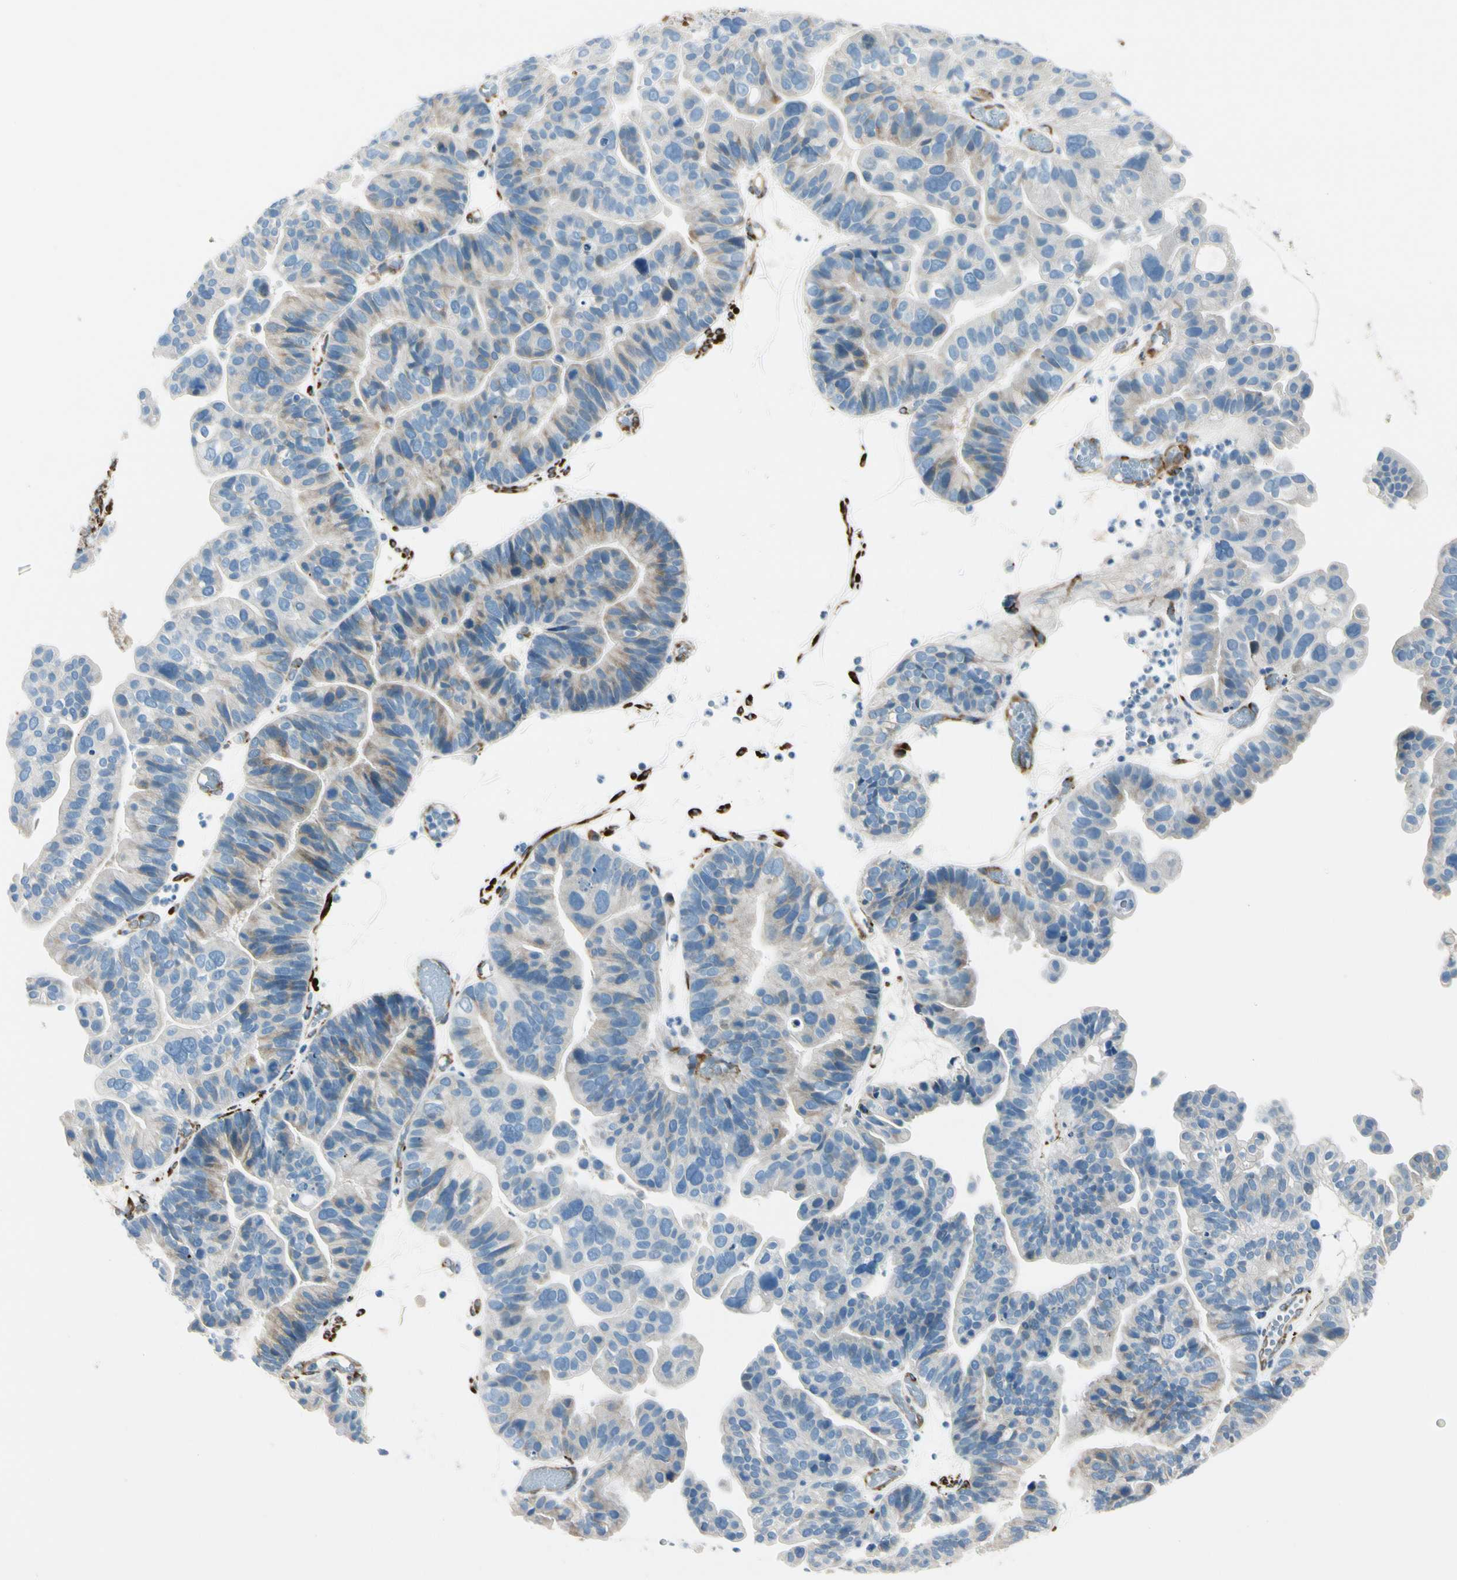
{"staining": {"intensity": "weak", "quantity": "25%-75%", "location": "cytoplasmic/membranous"}, "tissue": "ovarian cancer", "cell_type": "Tumor cells", "image_type": "cancer", "snomed": [{"axis": "morphology", "description": "Cystadenocarcinoma, serous, NOS"}, {"axis": "topography", "description": "Ovary"}], "caption": "Weak cytoplasmic/membranous staining for a protein is appreciated in approximately 25%-75% of tumor cells of ovarian serous cystadenocarcinoma using immunohistochemistry.", "gene": "FKBP7", "patient": {"sex": "female", "age": 56}}